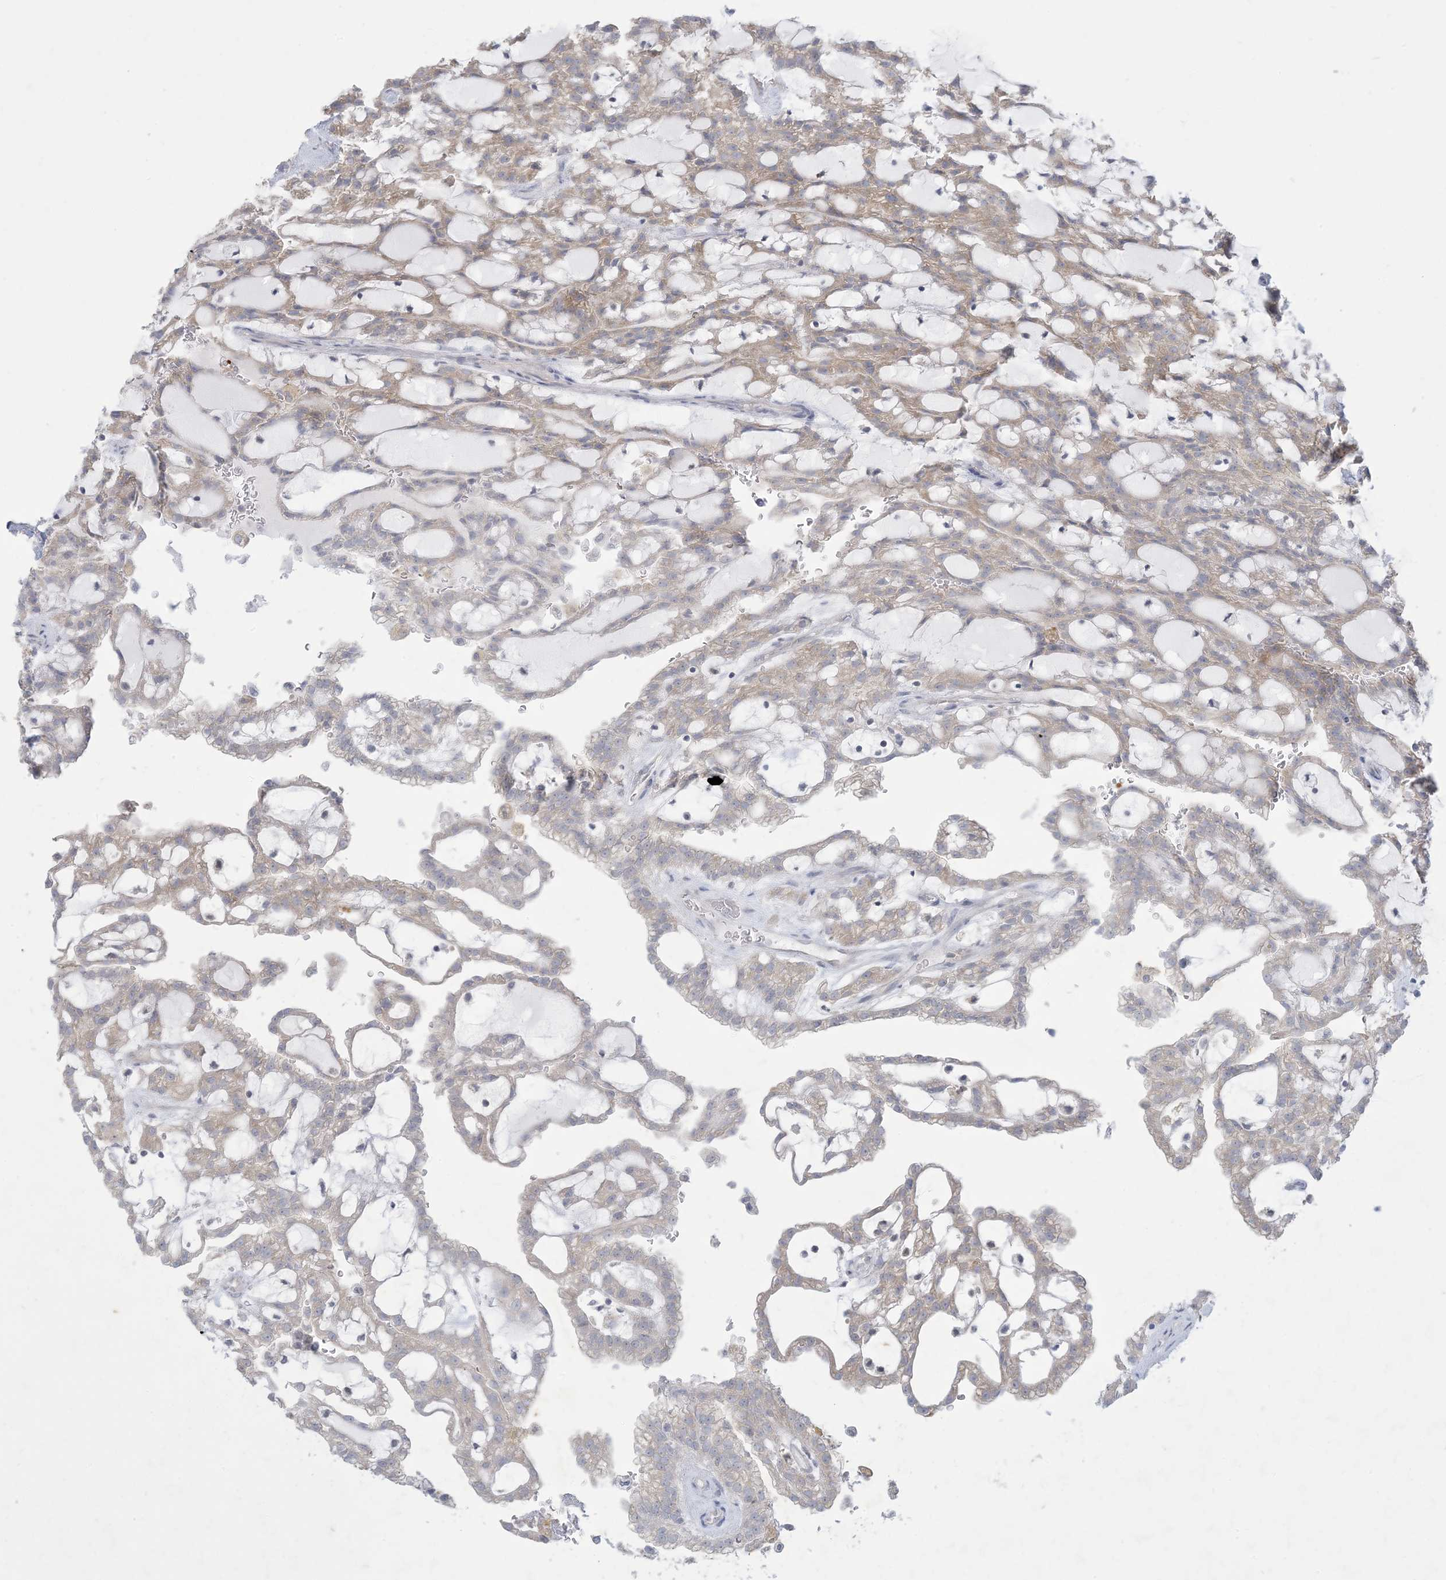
{"staining": {"intensity": "weak", "quantity": "25%-75%", "location": "cytoplasmic/membranous"}, "tissue": "renal cancer", "cell_type": "Tumor cells", "image_type": "cancer", "snomed": [{"axis": "morphology", "description": "Adenocarcinoma, NOS"}, {"axis": "topography", "description": "Kidney"}], "caption": "Tumor cells show weak cytoplasmic/membranous staining in about 25%-75% of cells in renal adenocarcinoma. (DAB IHC, brown staining for protein, blue staining for nuclei).", "gene": "KIF3A", "patient": {"sex": "male", "age": 63}}